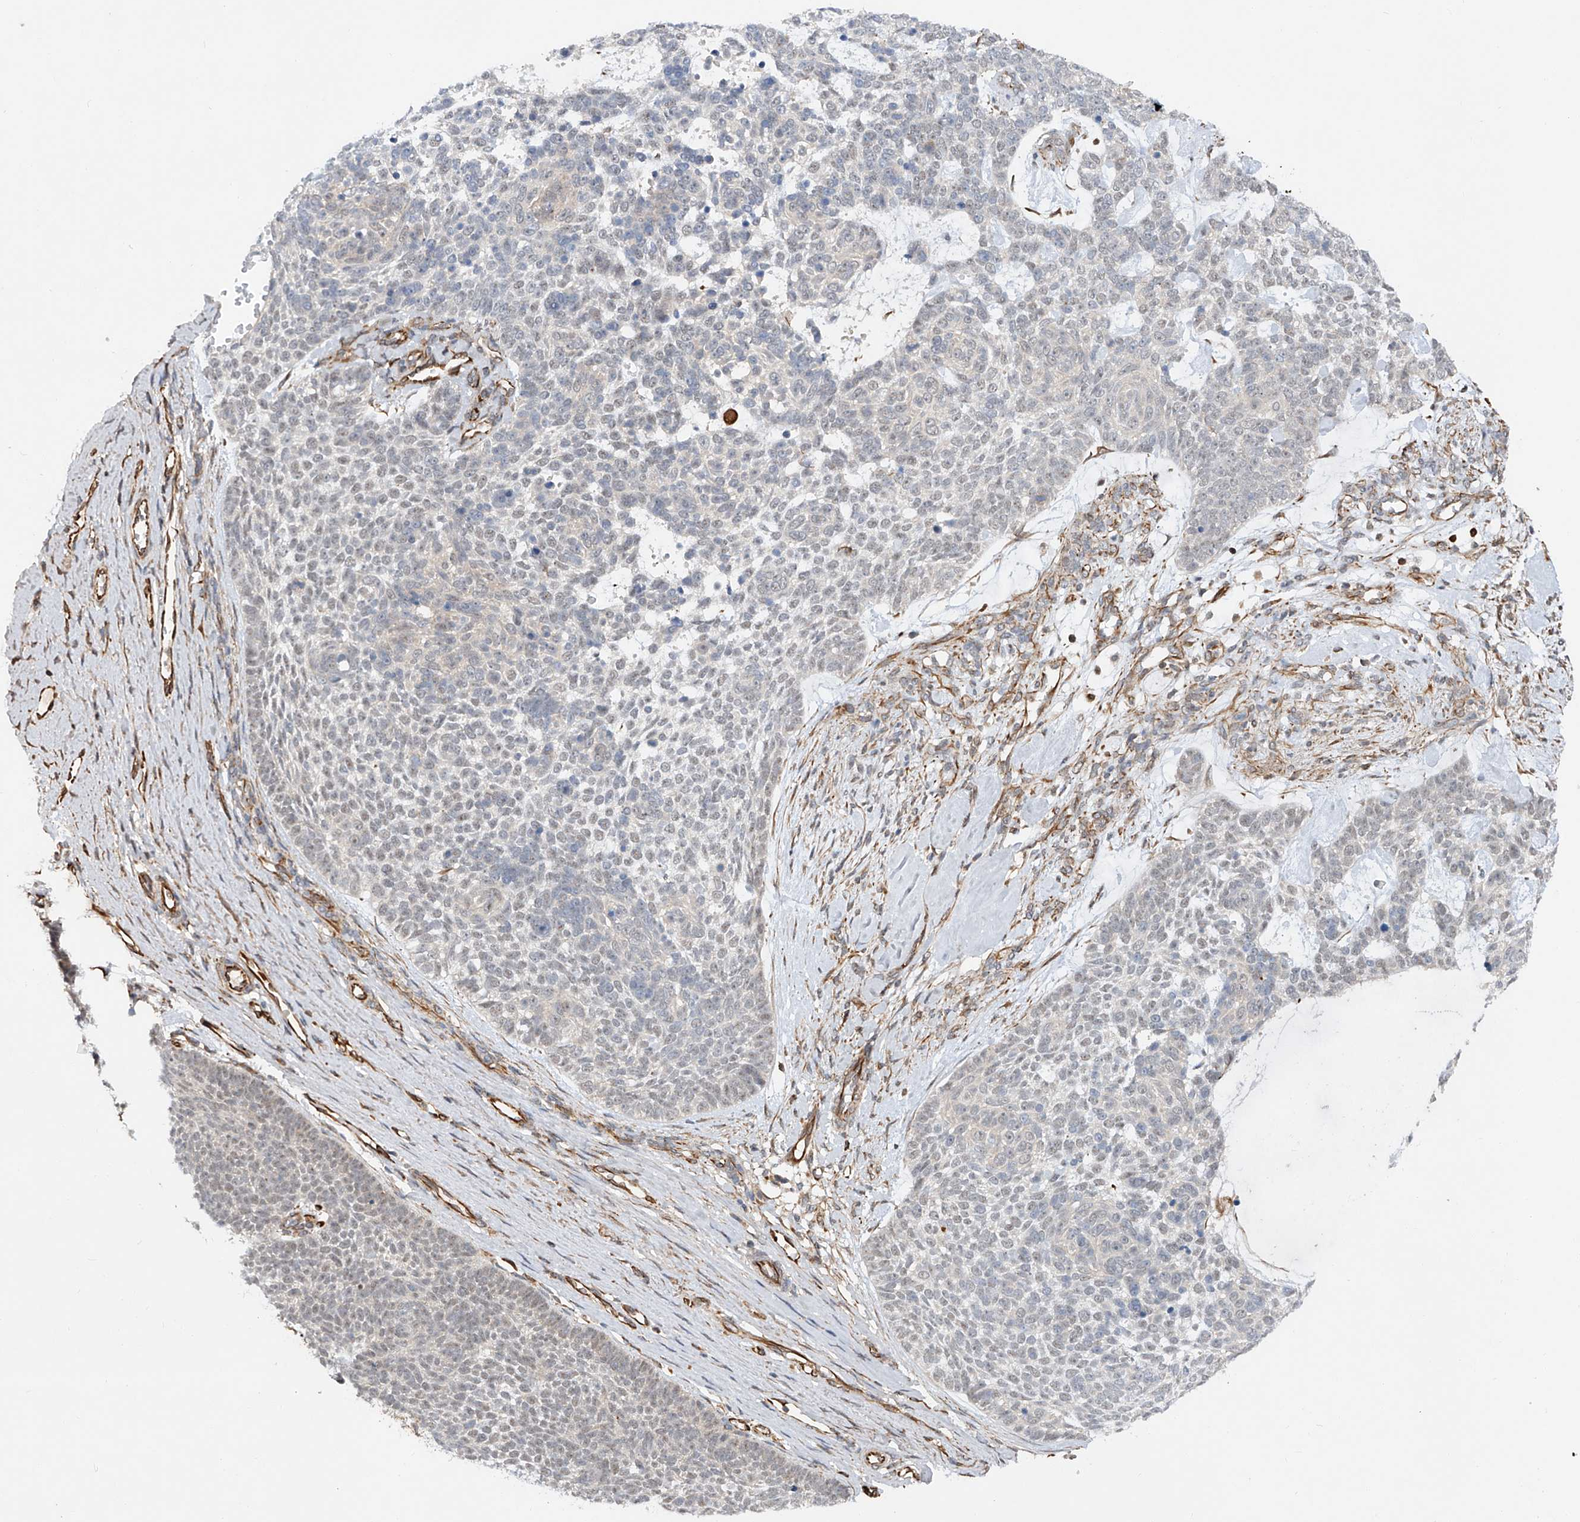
{"staining": {"intensity": "weak", "quantity": "<25%", "location": "nuclear"}, "tissue": "skin cancer", "cell_type": "Tumor cells", "image_type": "cancer", "snomed": [{"axis": "morphology", "description": "Basal cell carcinoma"}, {"axis": "topography", "description": "Skin"}], "caption": "An immunohistochemistry histopathology image of skin cancer is shown. There is no staining in tumor cells of skin cancer.", "gene": "AMD1", "patient": {"sex": "female", "age": 81}}